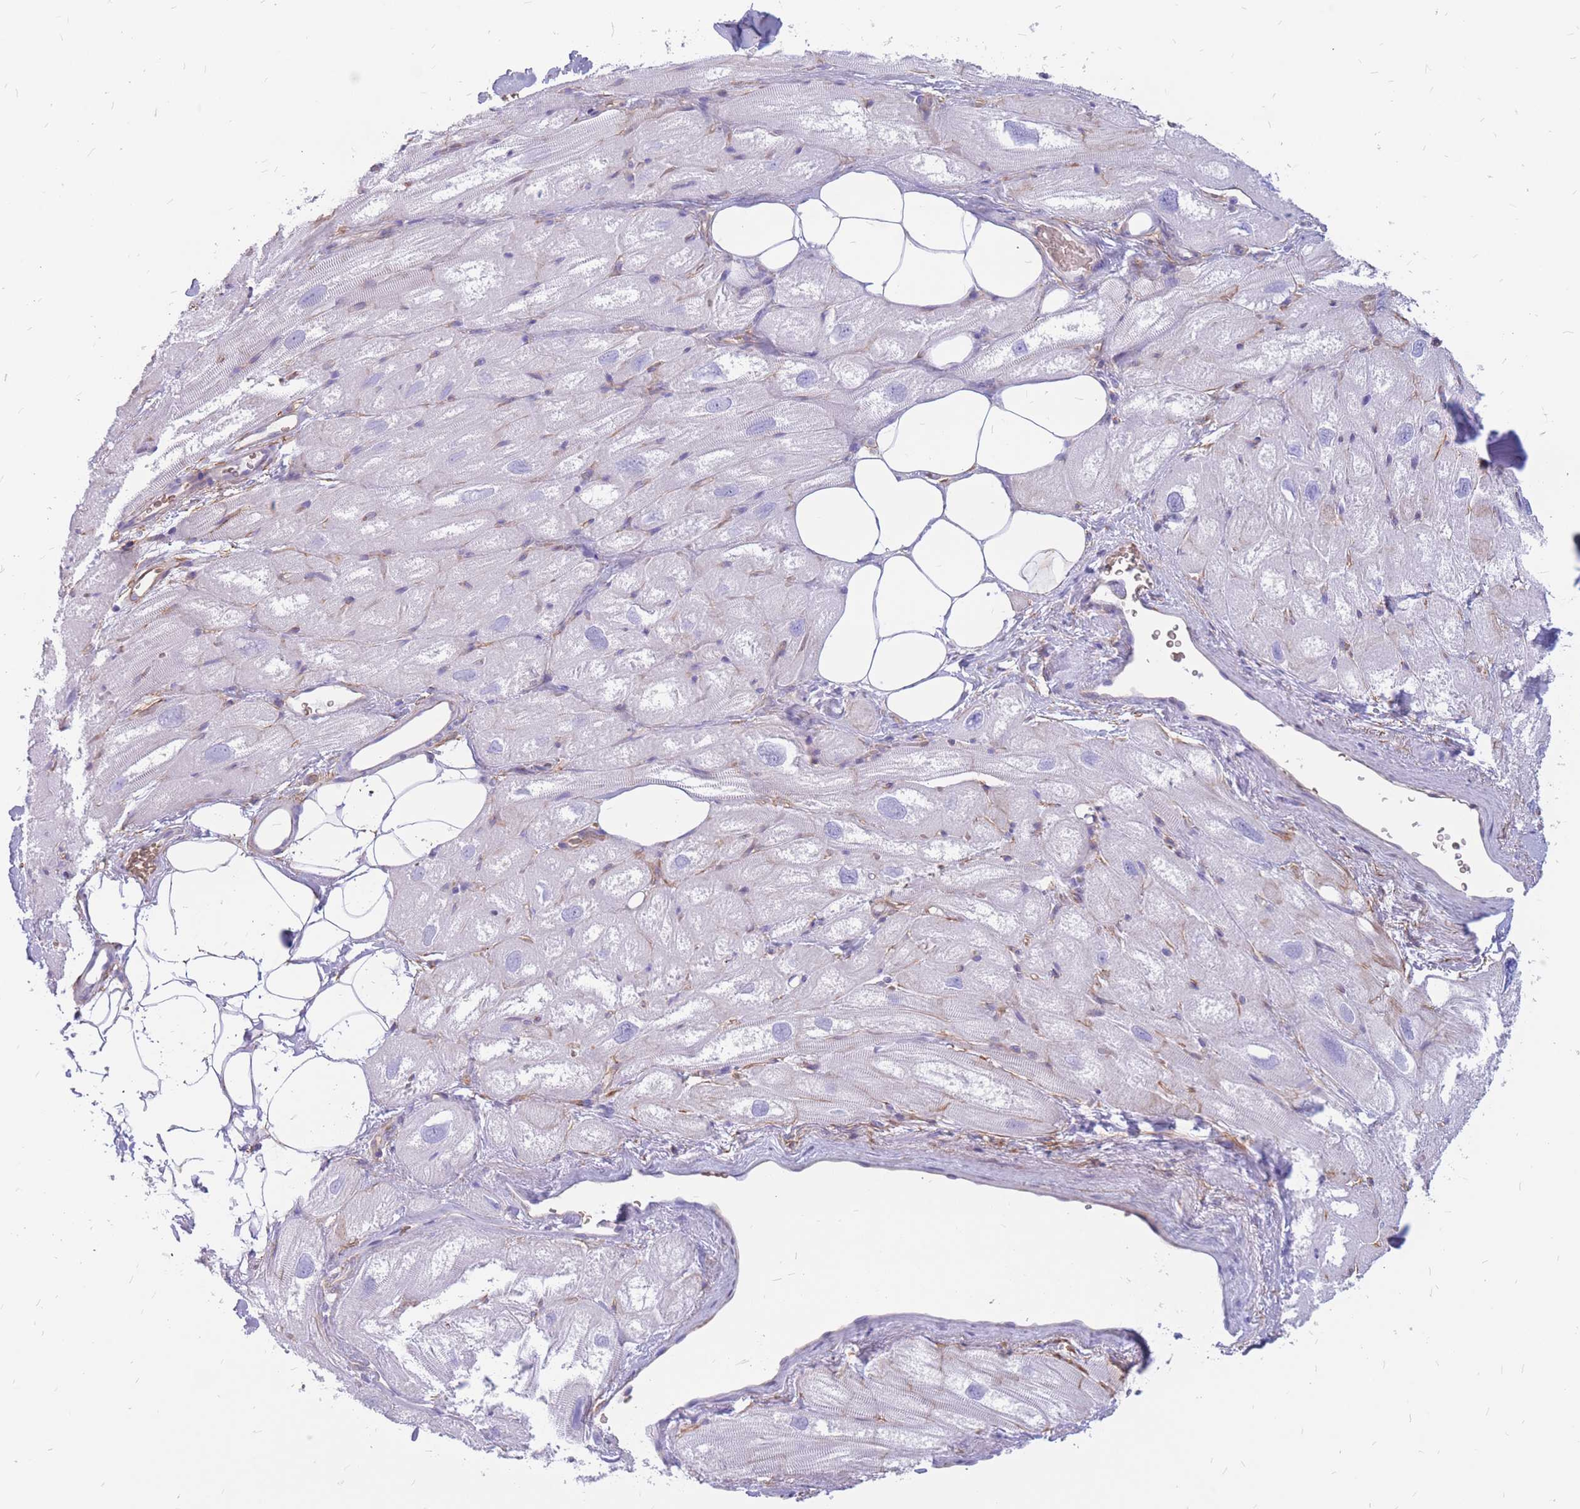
{"staining": {"intensity": "negative", "quantity": "none", "location": "none"}, "tissue": "heart muscle", "cell_type": "Cardiomyocytes", "image_type": "normal", "snomed": [{"axis": "morphology", "description": "Normal tissue, NOS"}, {"axis": "topography", "description": "Heart"}], "caption": "IHC image of unremarkable human heart muscle stained for a protein (brown), which exhibits no staining in cardiomyocytes.", "gene": "ADD2", "patient": {"sex": "male", "age": 50}}